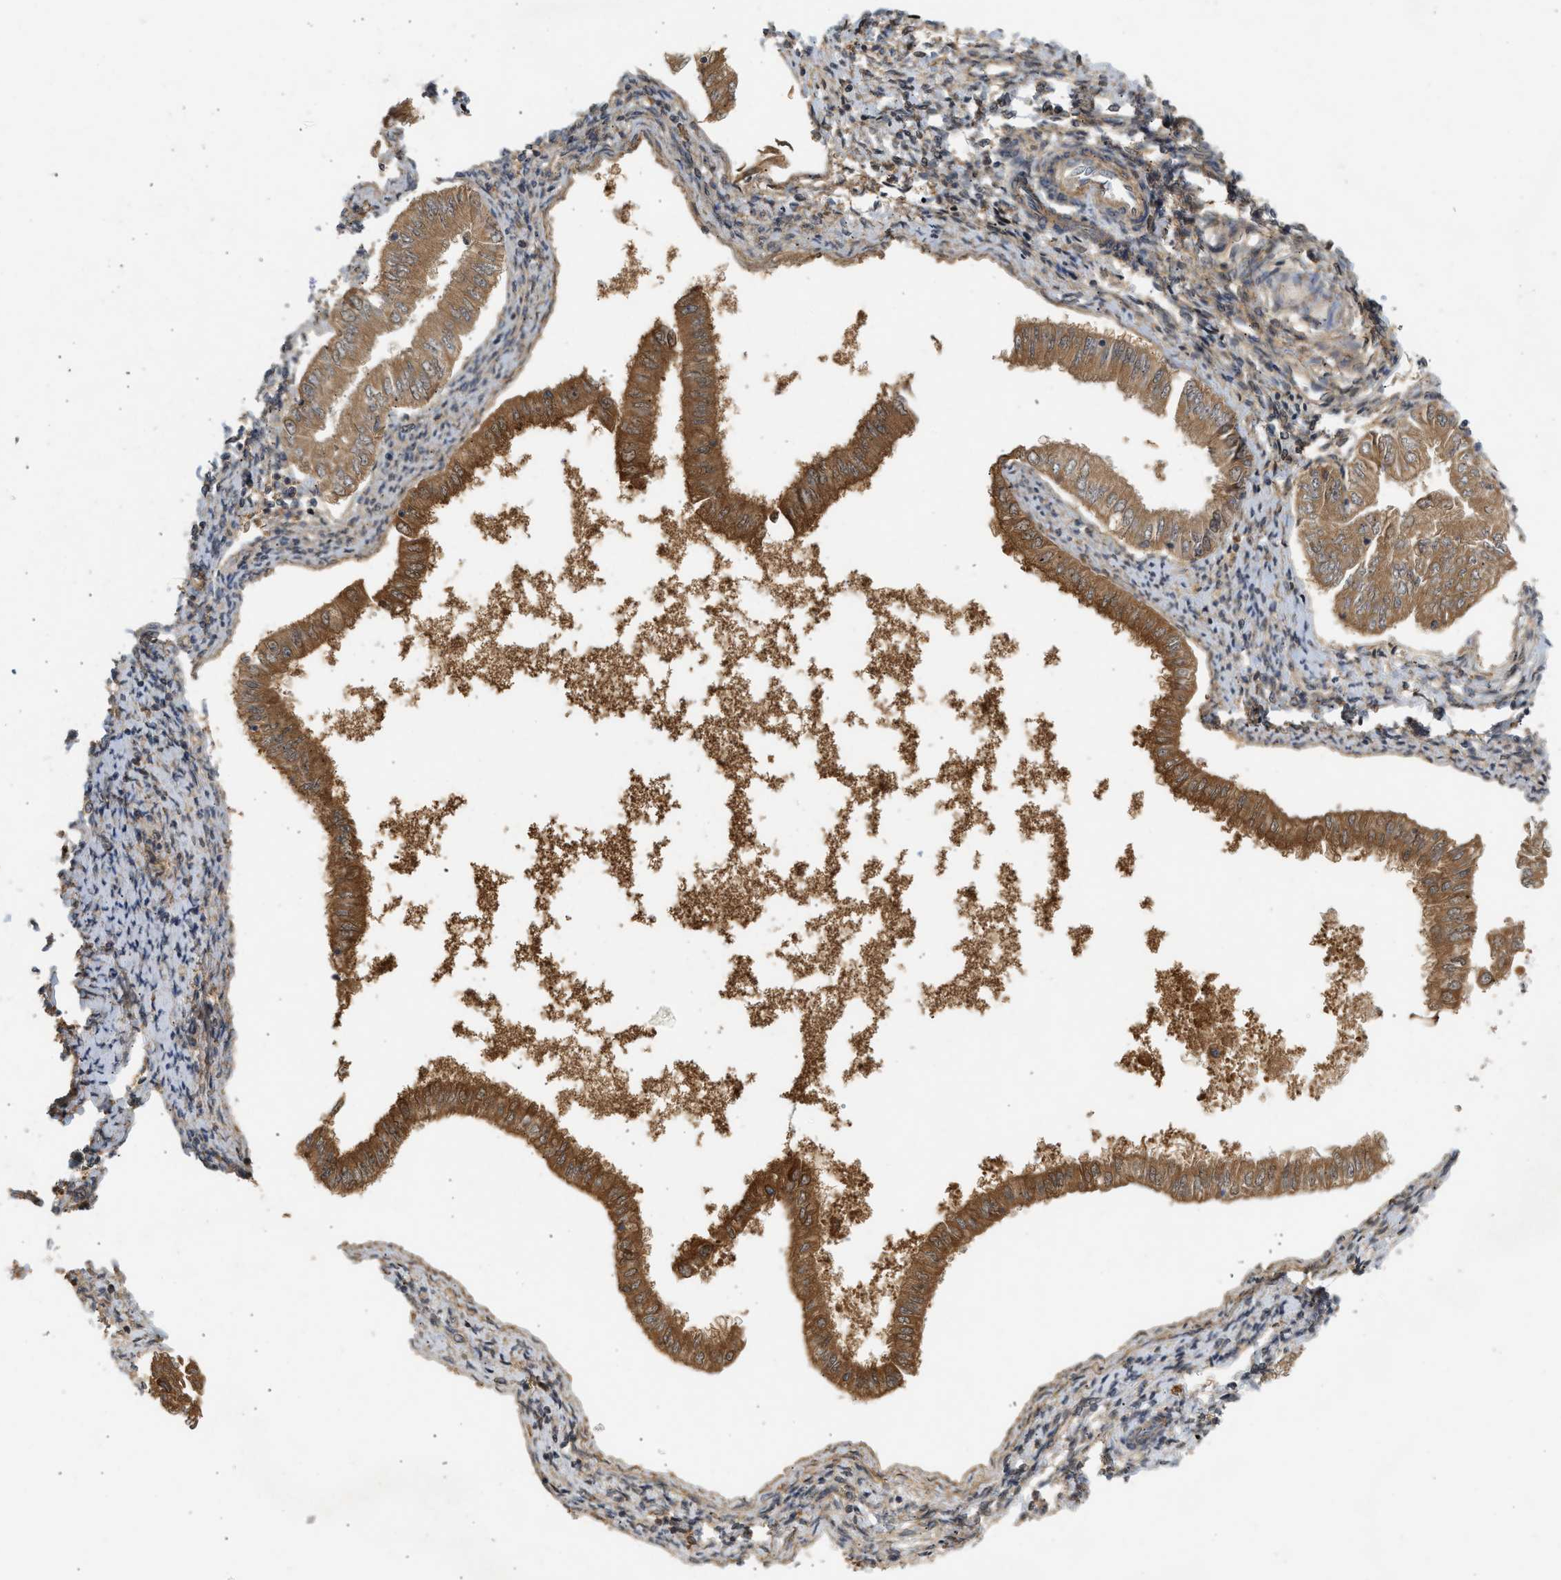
{"staining": {"intensity": "strong", "quantity": ">75%", "location": "cytoplasmic/membranous"}, "tissue": "endometrial cancer", "cell_type": "Tumor cells", "image_type": "cancer", "snomed": [{"axis": "morphology", "description": "Adenocarcinoma, NOS"}, {"axis": "topography", "description": "Endometrium"}], "caption": "Endometrial cancer tissue demonstrates strong cytoplasmic/membranous staining in approximately >75% of tumor cells, visualized by immunohistochemistry.", "gene": "F8", "patient": {"sex": "female", "age": 53}}